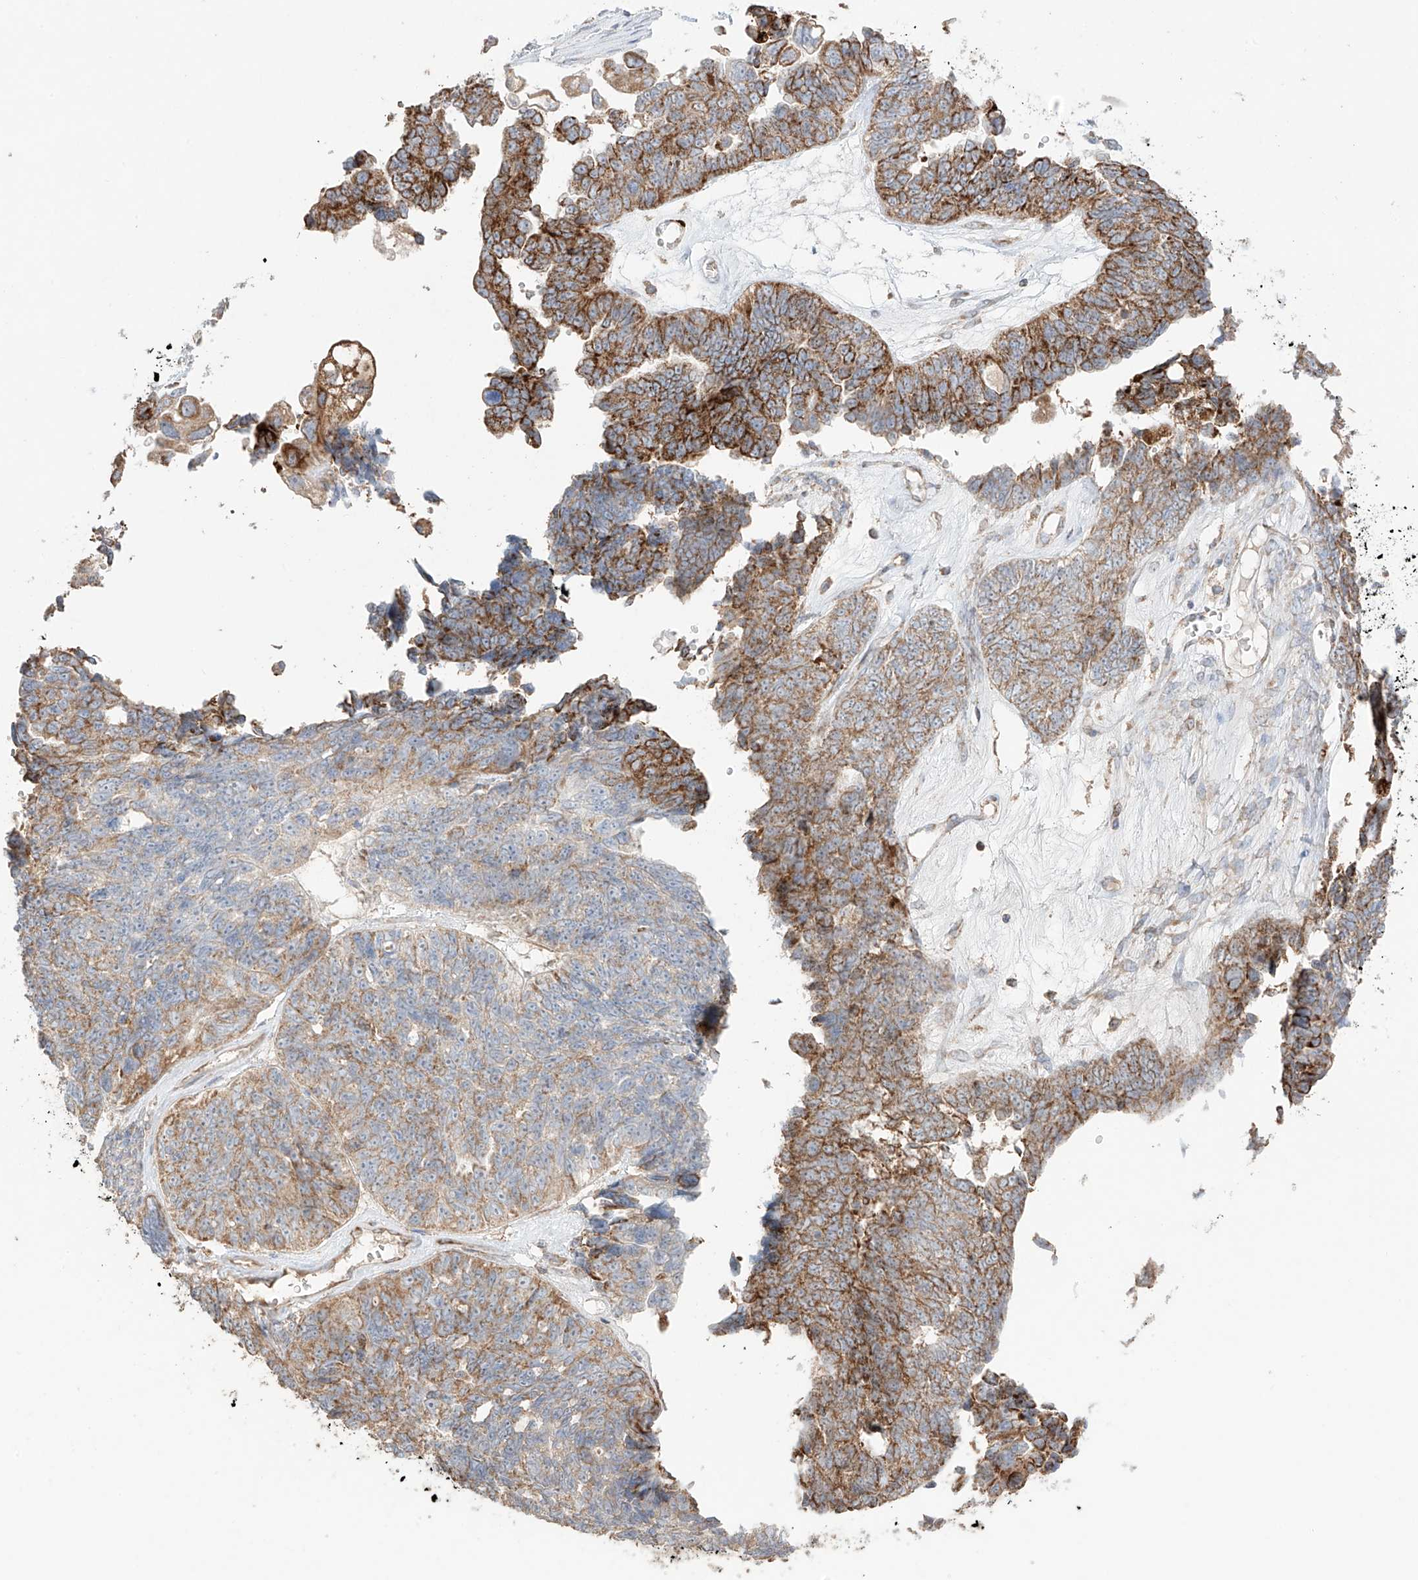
{"staining": {"intensity": "moderate", "quantity": ">75%", "location": "cytoplasmic/membranous"}, "tissue": "ovarian cancer", "cell_type": "Tumor cells", "image_type": "cancer", "snomed": [{"axis": "morphology", "description": "Cystadenocarcinoma, serous, NOS"}, {"axis": "topography", "description": "Ovary"}], "caption": "Protein expression analysis of human ovarian serous cystadenocarcinoma reveals moderate cytoplasmic/membranous expression in approximately >75% of tumor cells.", "gene": "COLGALT2", "patient": {"sex": "female", "age": 79}}